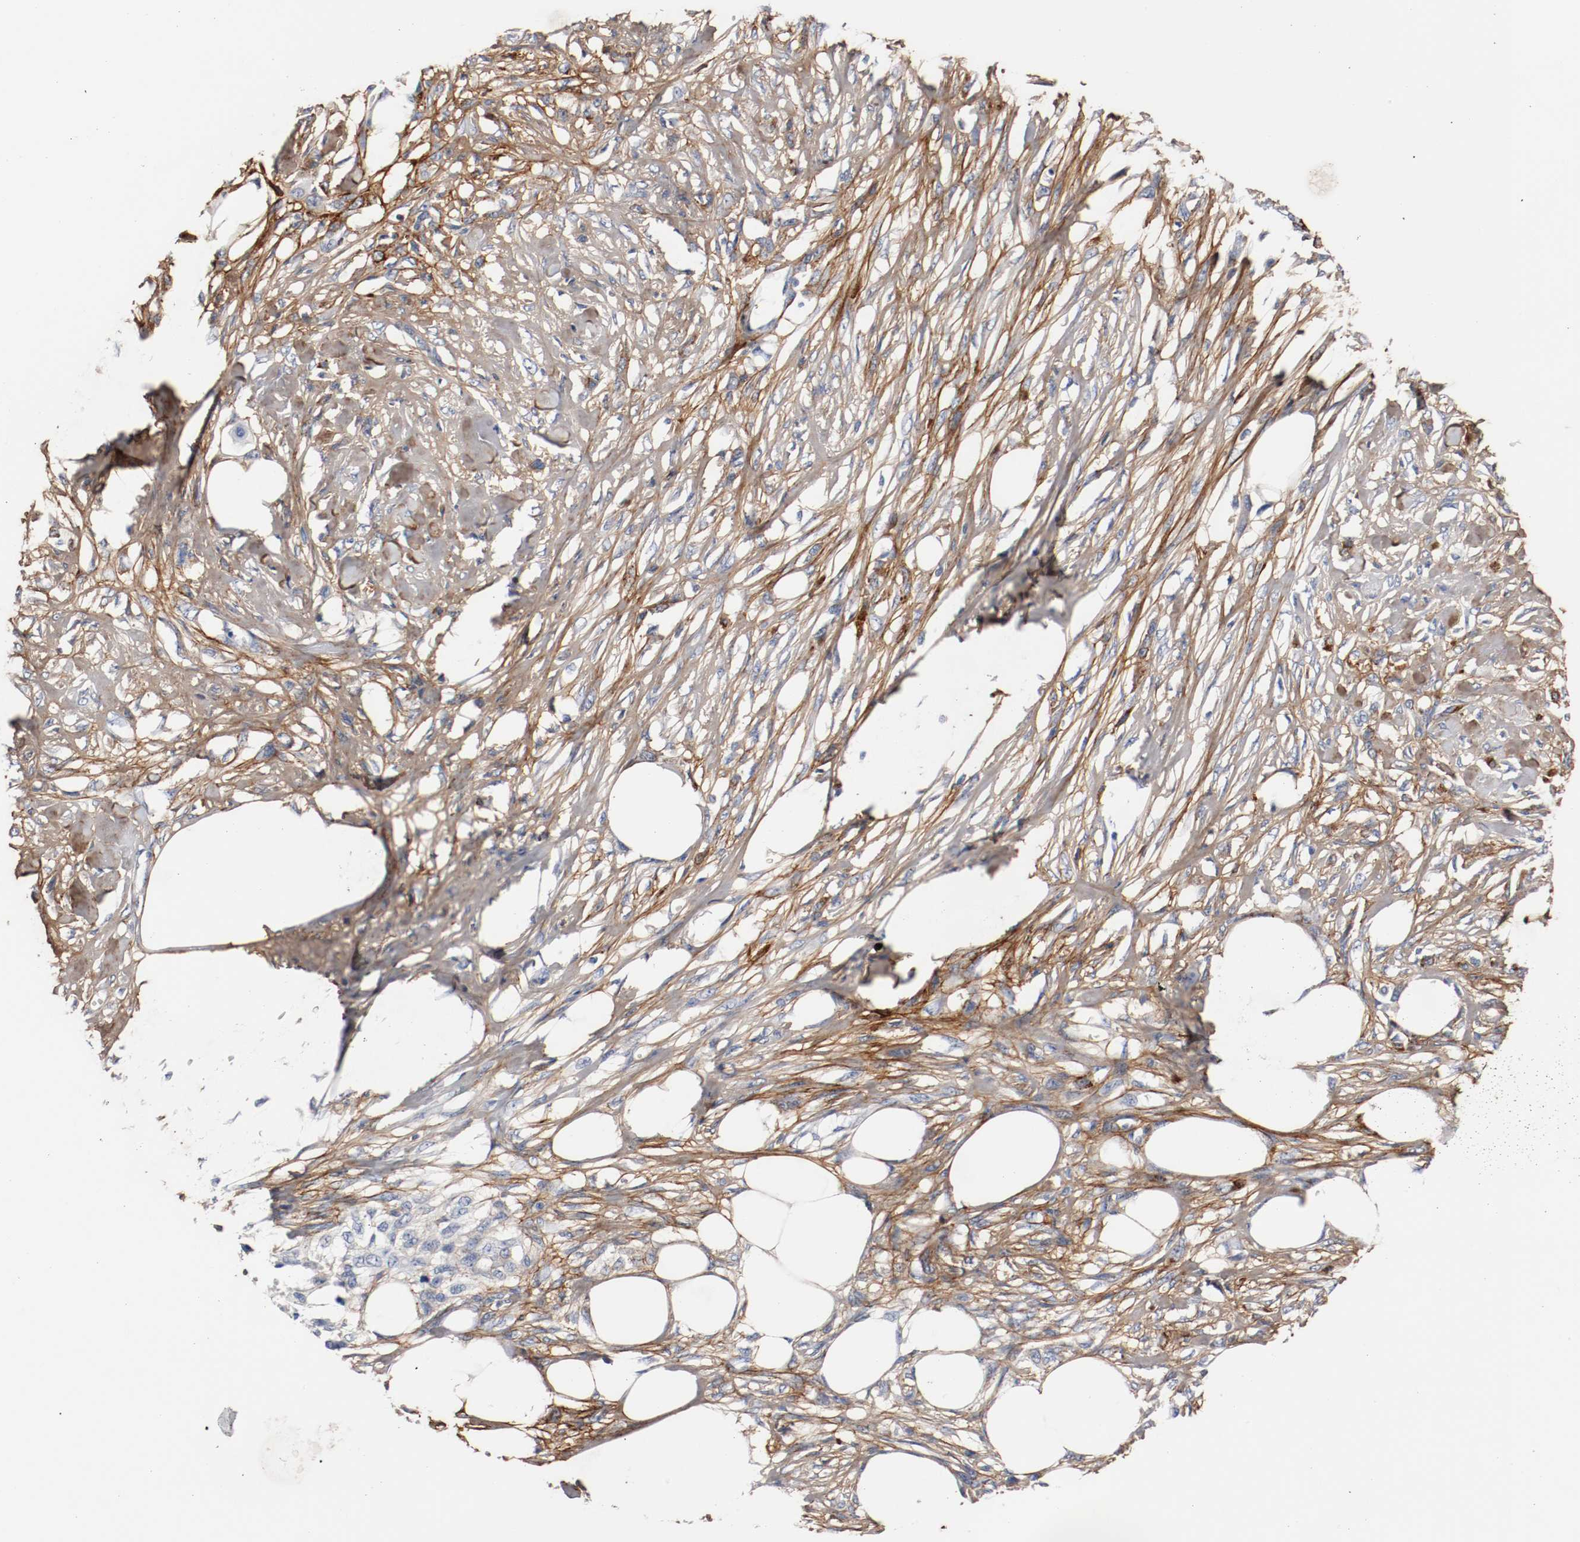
{"staining": {"intensity": "negative", "quantity": "none", "location": "none"}, "tissue": "skin cancer", "cell_type": "Tumor cells", "image_type": "cancer", "snomed": [{"axis": "morphology", "description": "Normal tissue, NOS"}, {"axis": "morphology", "description": "Squamous cell carcinoma, NOS"}, {"axis": "topography", "description": "Skin"}], "caption": "DAB (3,3'-diaminobenzidine) immunohistochemical staining of skin squamous cell carcinoma displays no significant staining in tumor cells.", "gene": "TNC", "patient": {"sex": "female", "age": 59}}